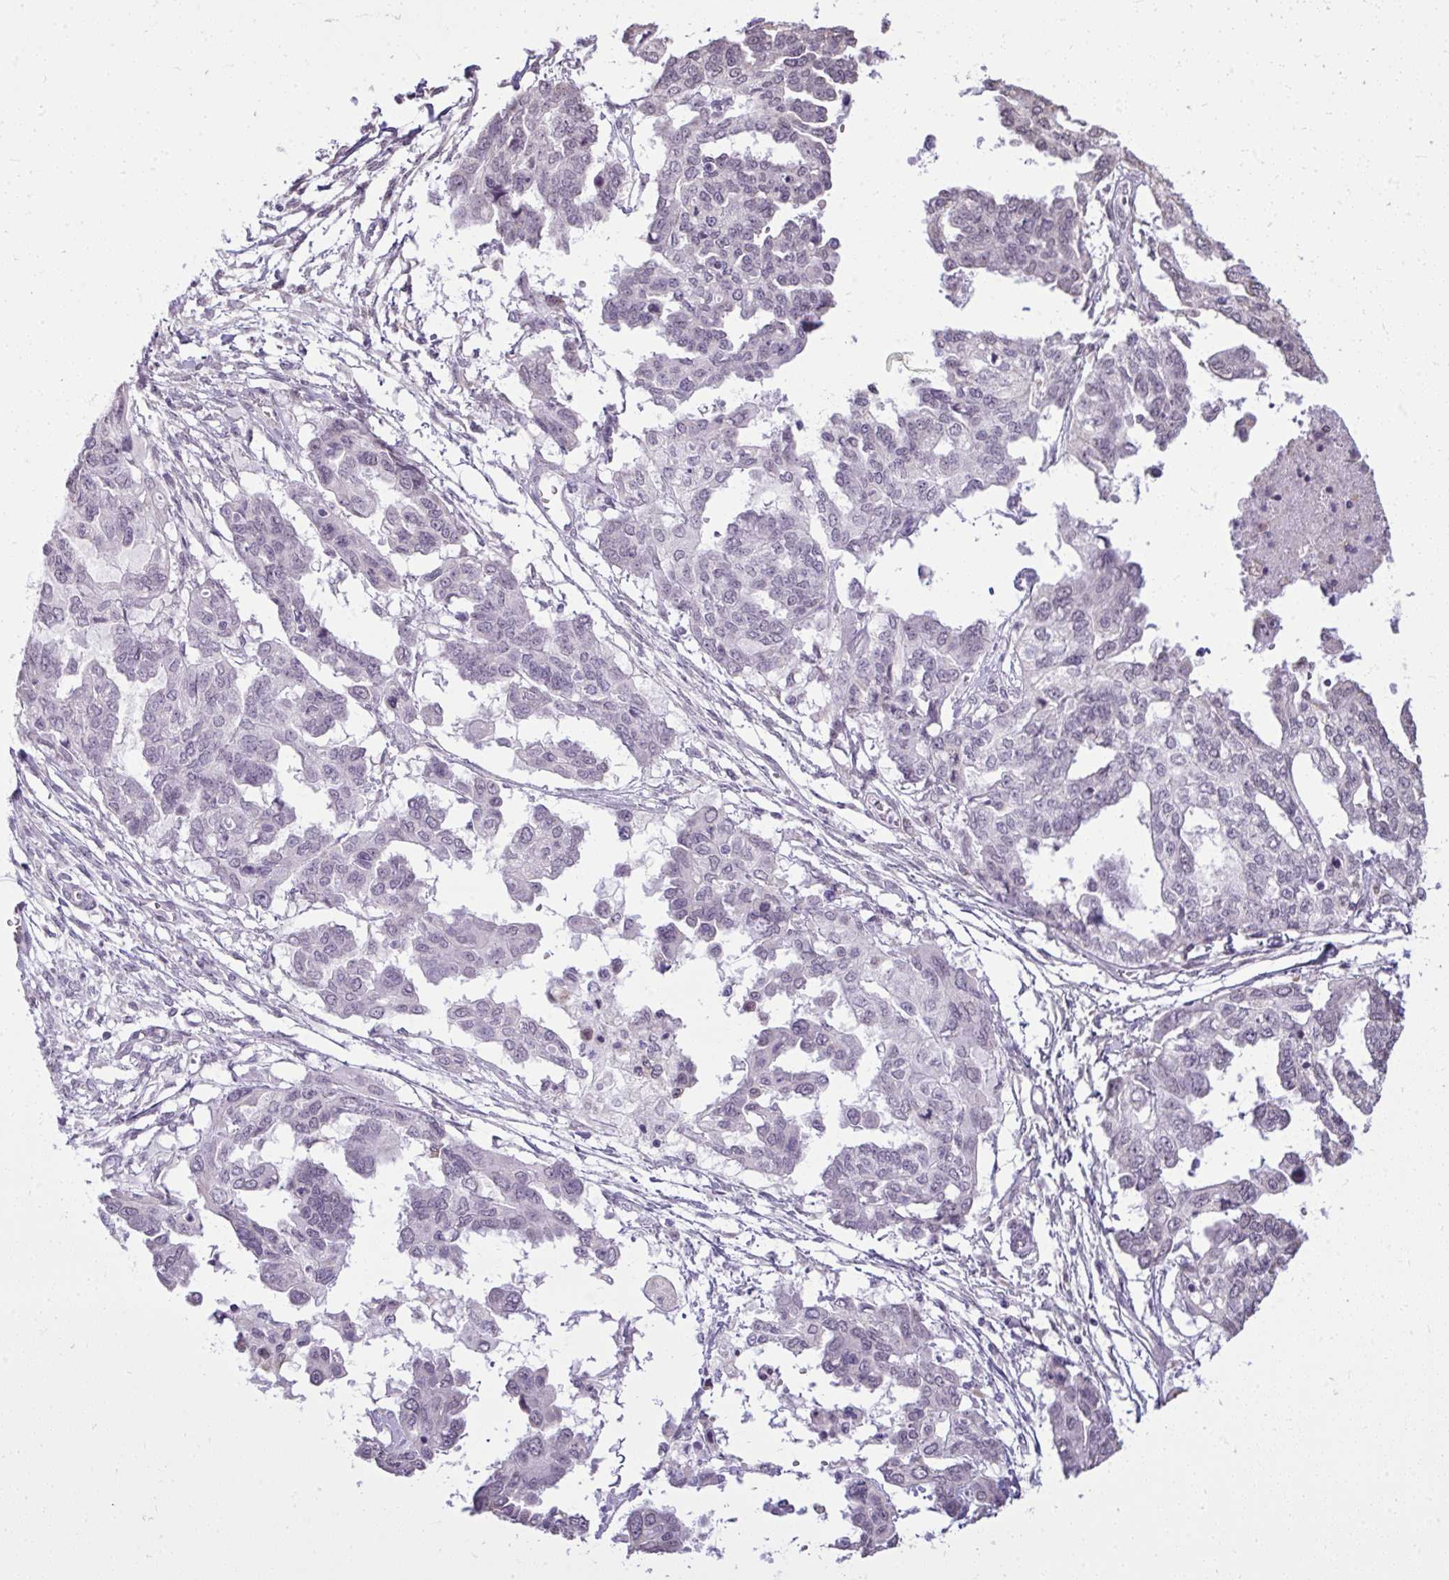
{"staining": {"intensity": "negative", "quantity": "none", "location": "none"}, "tissue": "ovarian cancer", "cell_type": "Tumor cells", "image_type": "cancer", "snomed": [{"axis": "morphology", "description": "Cystadenocarcinoma, serous, NOS"}, {"axis": "topography", "description": "Ovary"}], "caption": "This is a photomicrograph of immunohistochemistry staining of ovarian cancer, which shows no positivity in tumor cells. Nuclei are stained in blue.", "gene": "NPPA", "patient": {"sex": "female", "age": 53}}